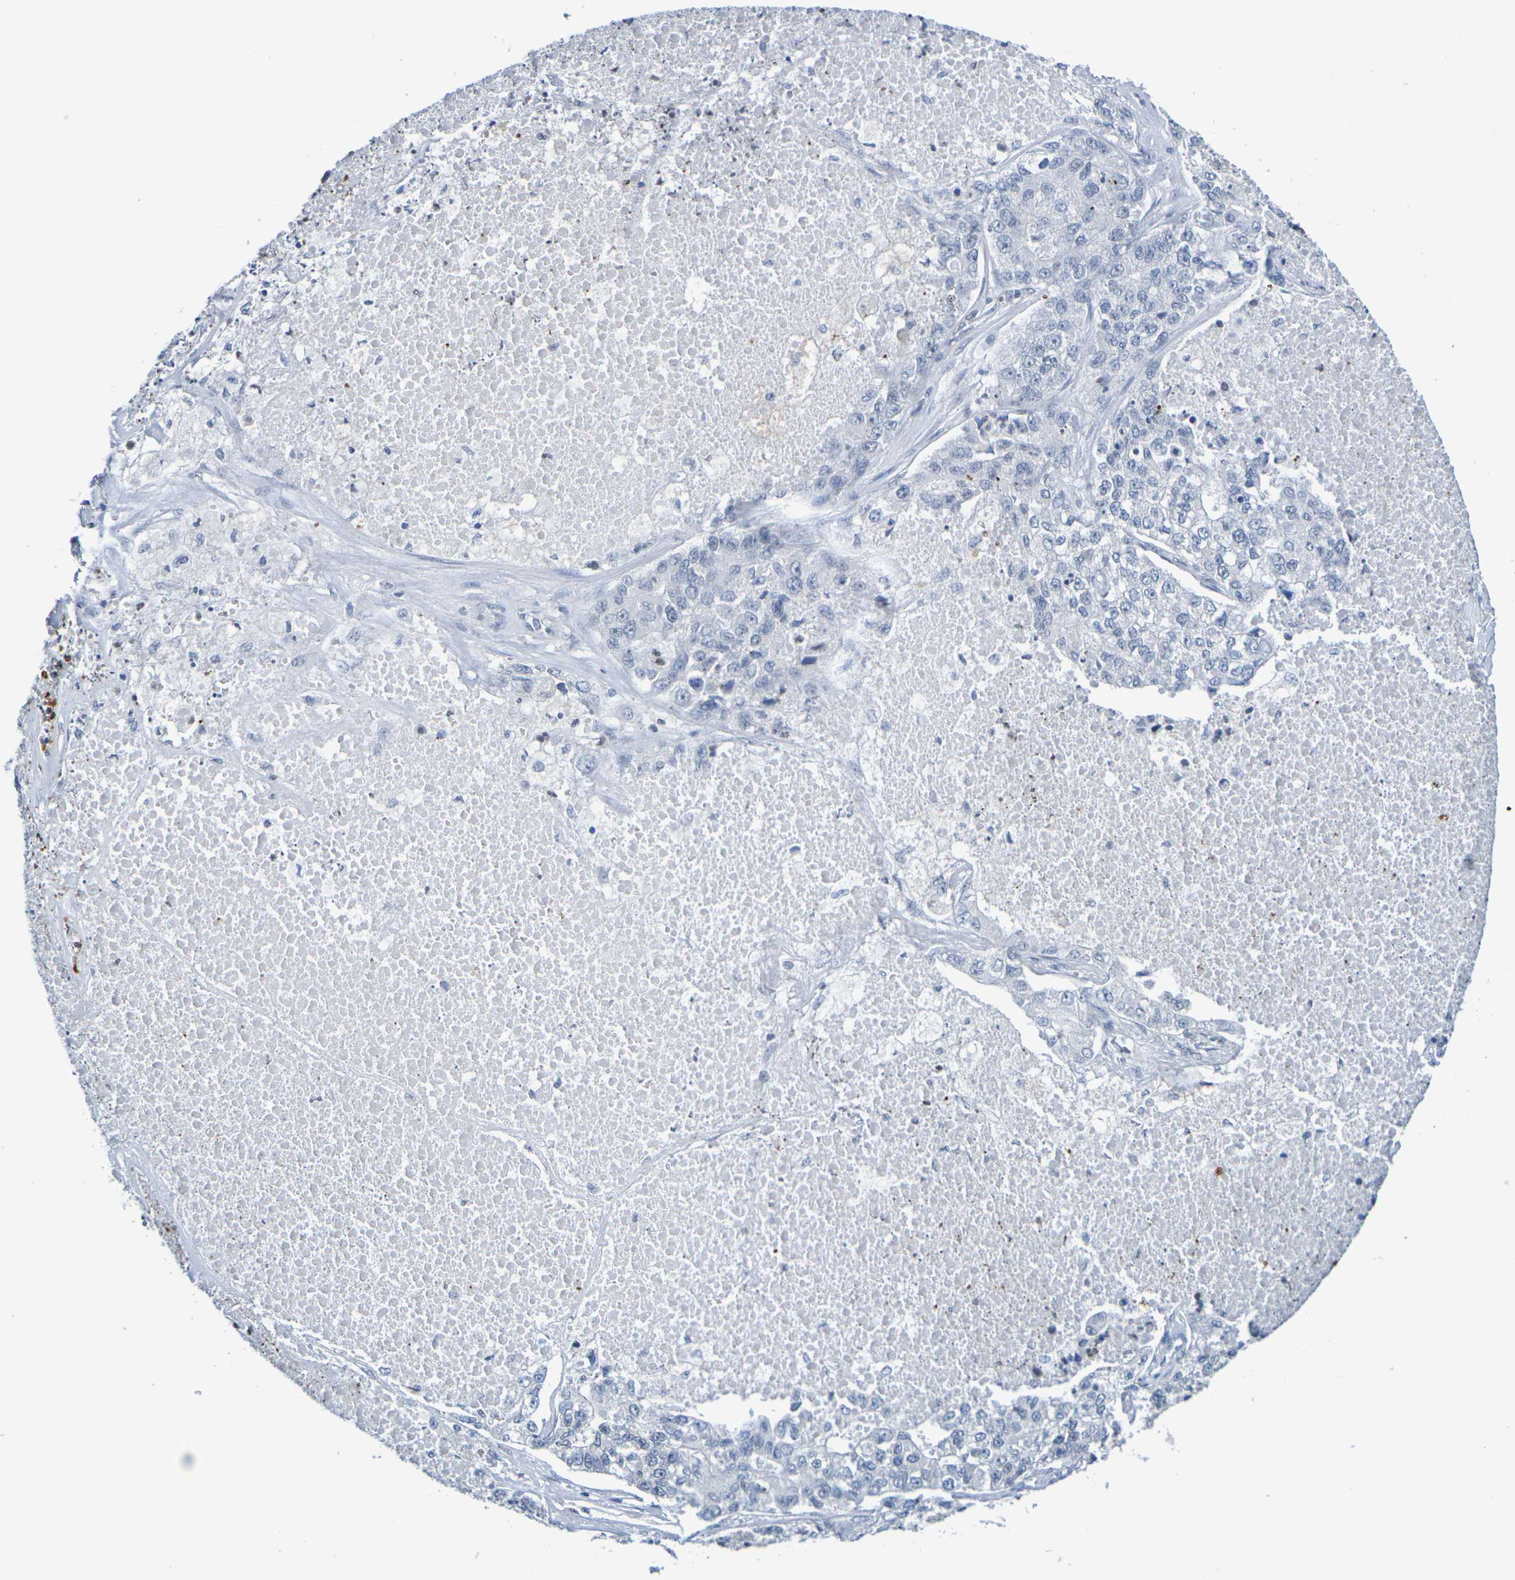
{"staining": {"intensity": "negative", "quantity": "none", "location": "none"}, "tissue": "lung cancer", "cell_type": "Tumor cells", "image_type": "cancer", "snomed": [{"axis": "morphology", "description": "Adenocarcinoma, NOS"}, {"axis": "topography", "description": "Lung"}], "caption": "High power microscopy image of an immunohistochemistry micrograph of lung cancer, revealing no significant staining in tumor cells.", "gene": "CHRNB1", "patient": {"sex": "male", "age": 49}}